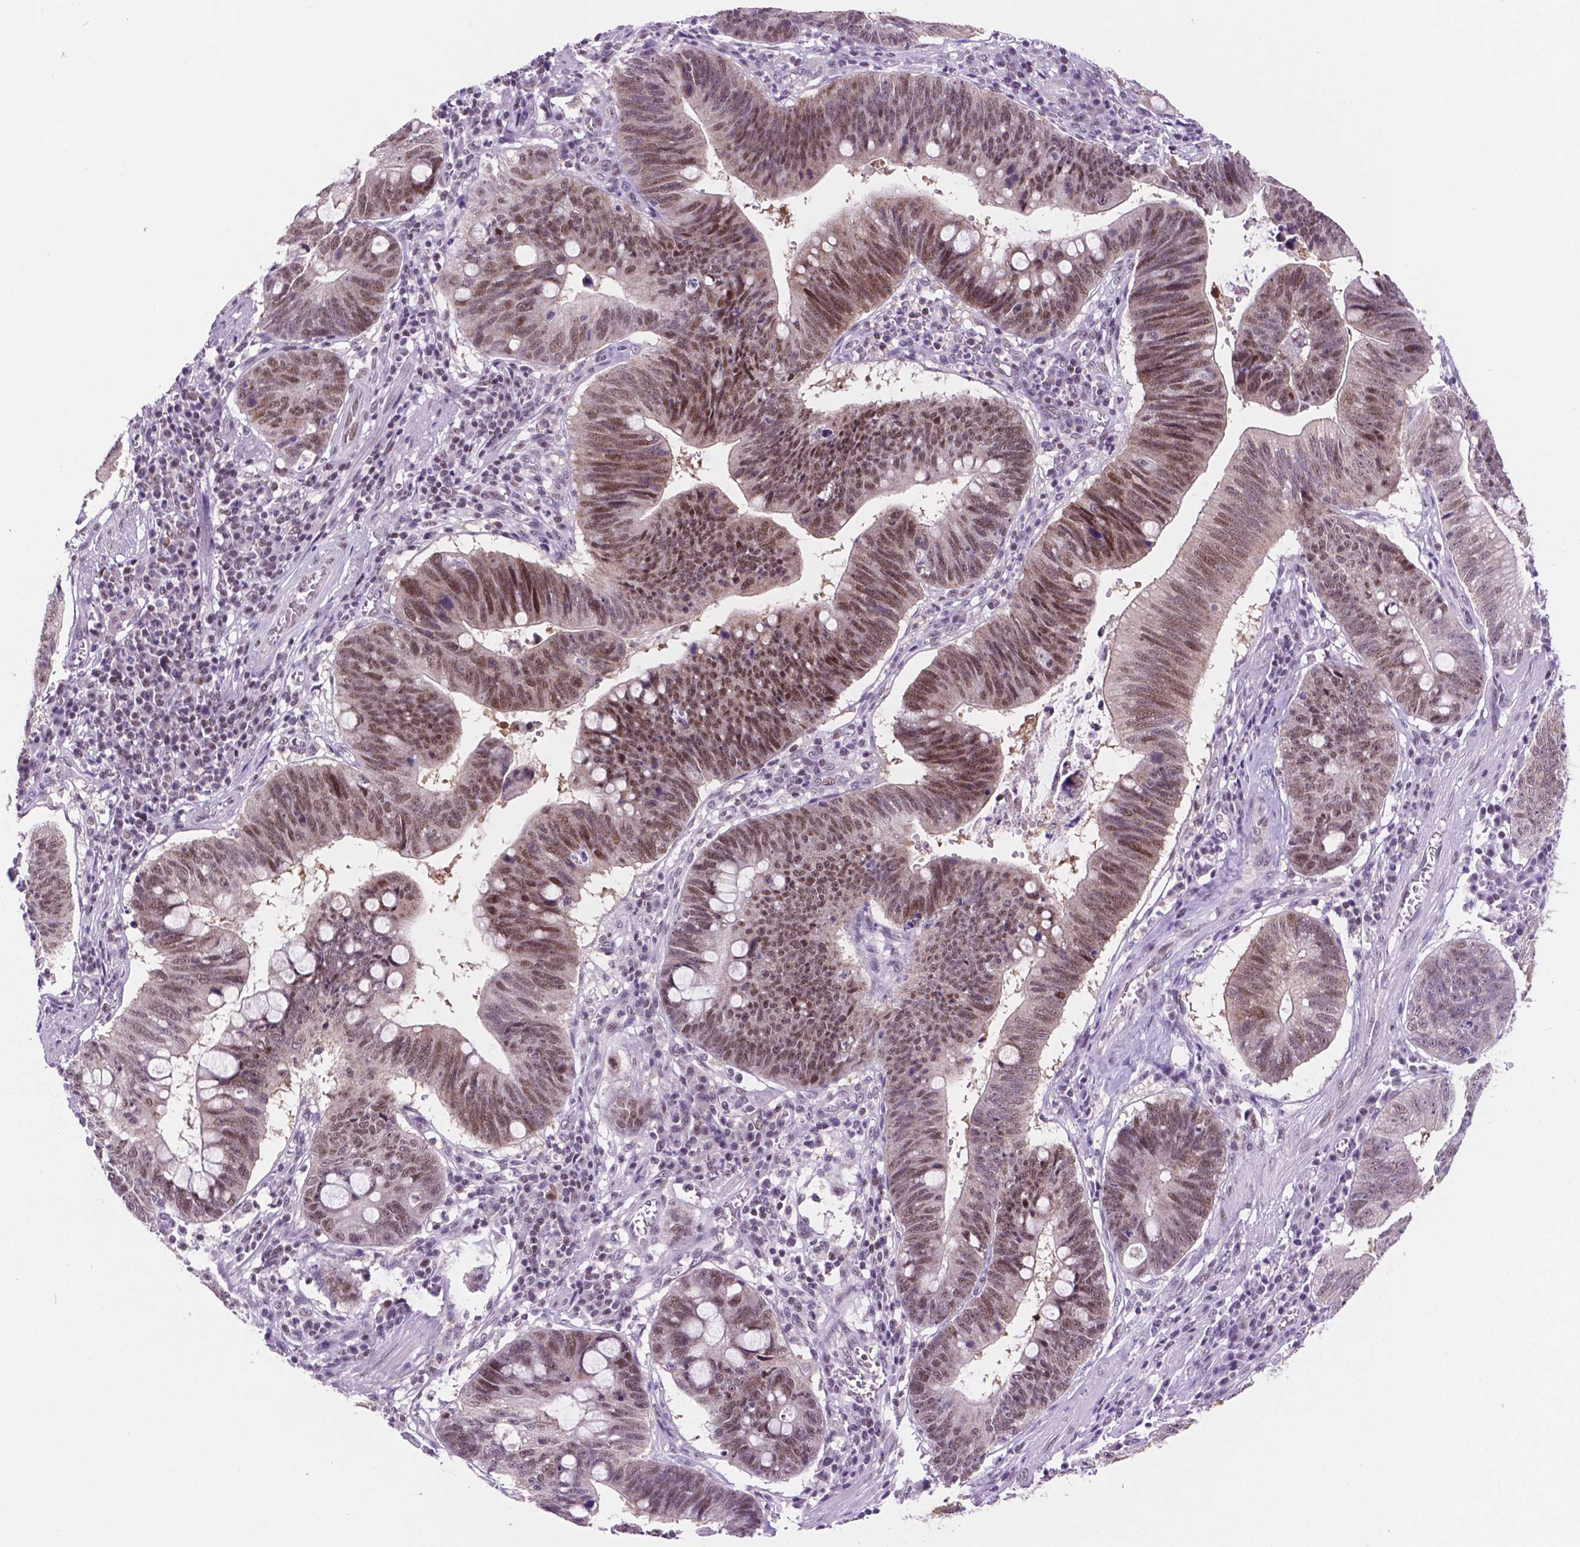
{"staining": {"intensity": "moderate", "quantity": ">75%", "location": "nuclear"}, "tissue": "stomach cancer", "cell_type": "Tumor cells", "image_type": "cancer", "snomed": [{"axis": "morphology", "description": "Adenocarcinoma, NOS"}, {"axis": "topography", "description": "Stomach"}], "caption": "Stomach adenocarcinoma stained with DAB immunohistochemistry (IHC) displays medium levels of moderate nuclear expression in about >75% of tumor cells.", "gene": "NCOR1", "patient": {"sex": "male", "age": 59}}